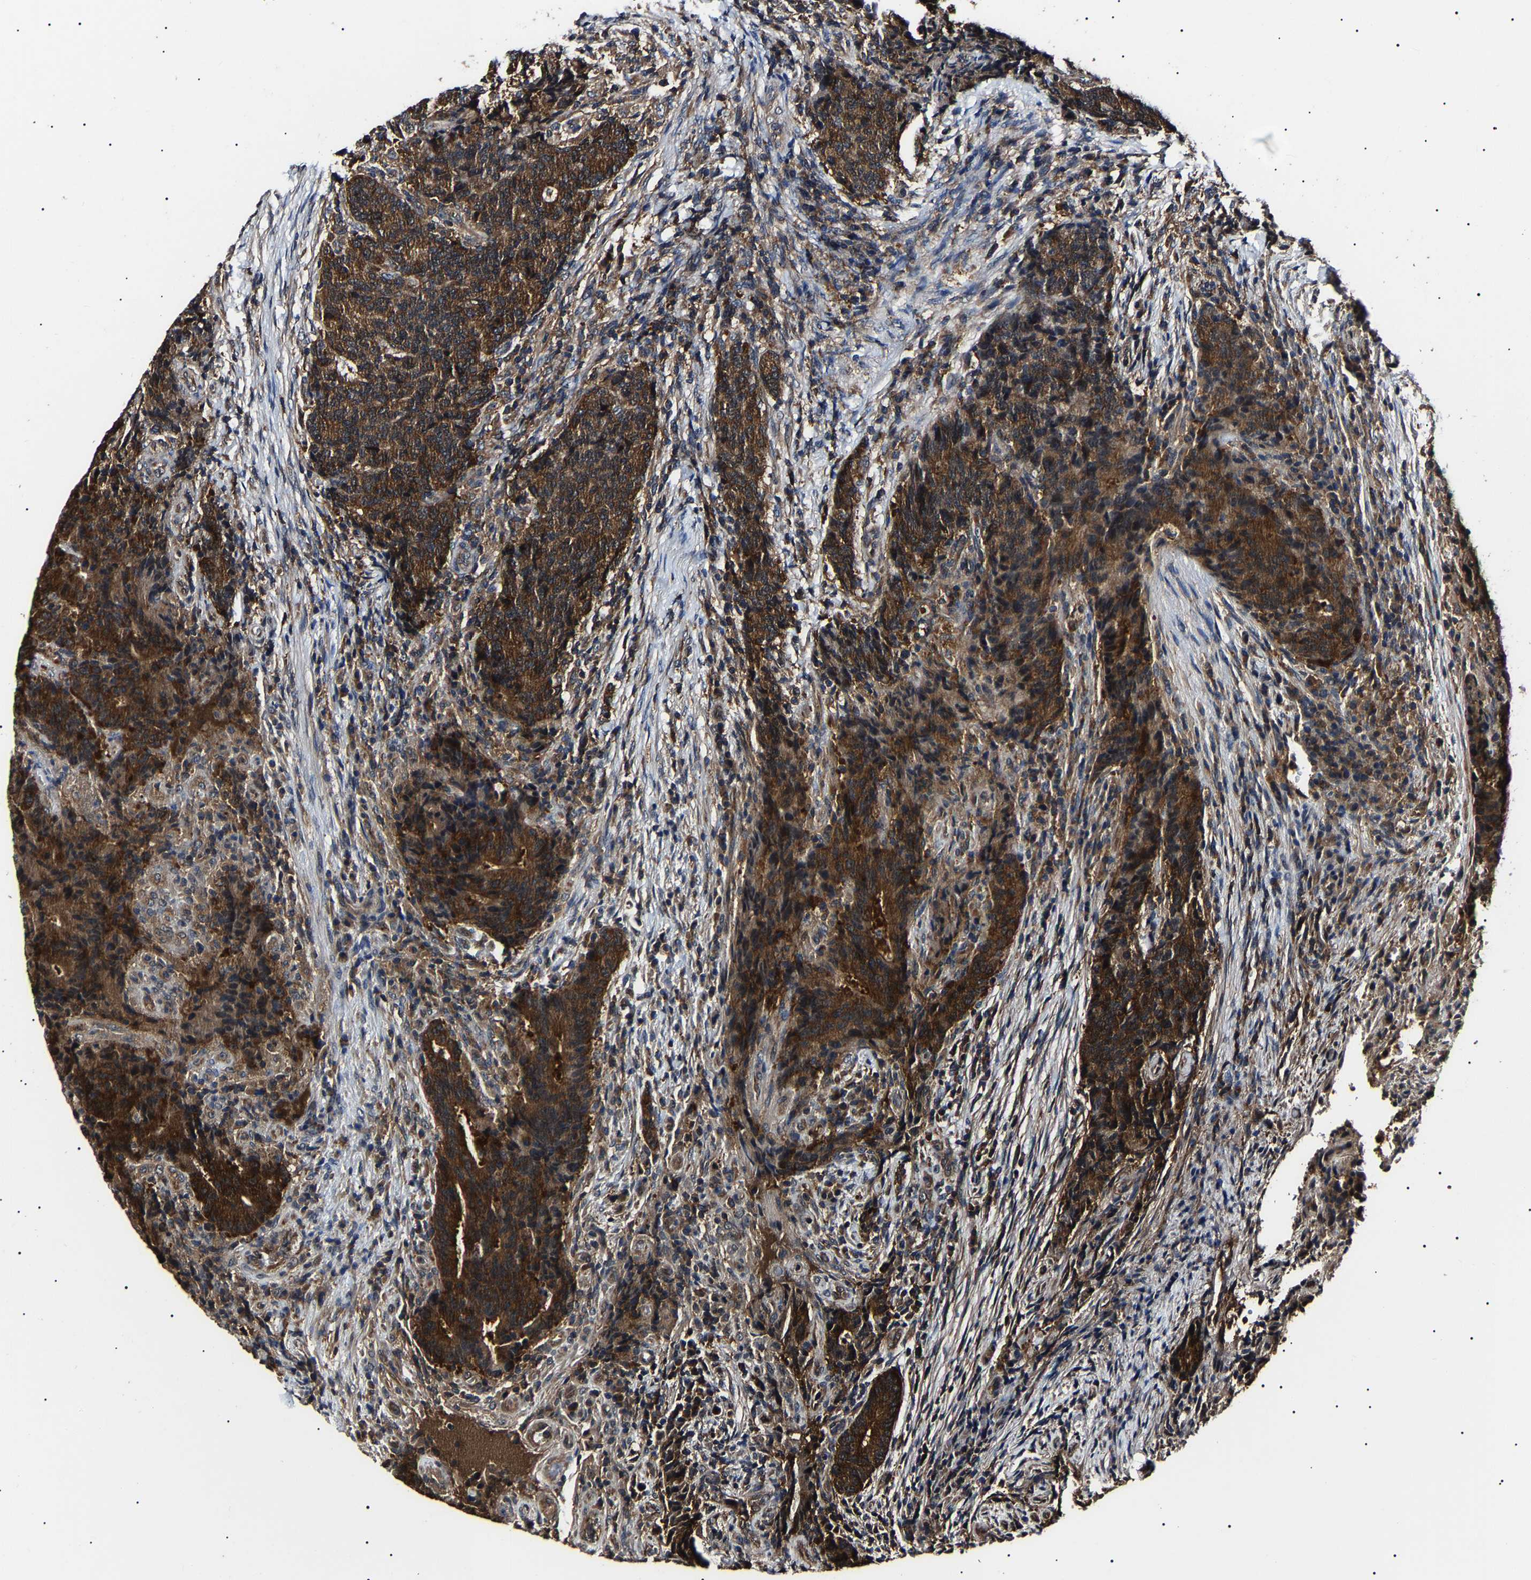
{"staining": {"intensity": "strong", "quantity": ">75%", "location": "cytoplasmic/membranous"}, "tissue": "colorectal cancer", "cell_type": "Tumor cells", "image_type": "cancer", "snomed": [{"axis": "morphology", "description": "Normal tissue, NOS"}, {"axis": "morphology", "description": "Adenocarcinoma, NOS"}, {"axis": "topography", "description": "Colon"}], "caption": "Immunohistochemistry histopathology image of neoplastic tissue: colorectal adenocarcinoma stained using immunohistochemistry shows high levels of strong protein expression localized specifically in the cytoplasmic/membranous of tumor cells, appearing as a cytoplasmic/membranous brown color.", "gene": "CCT8", "patient": {"sex": "female", "age": 75}}